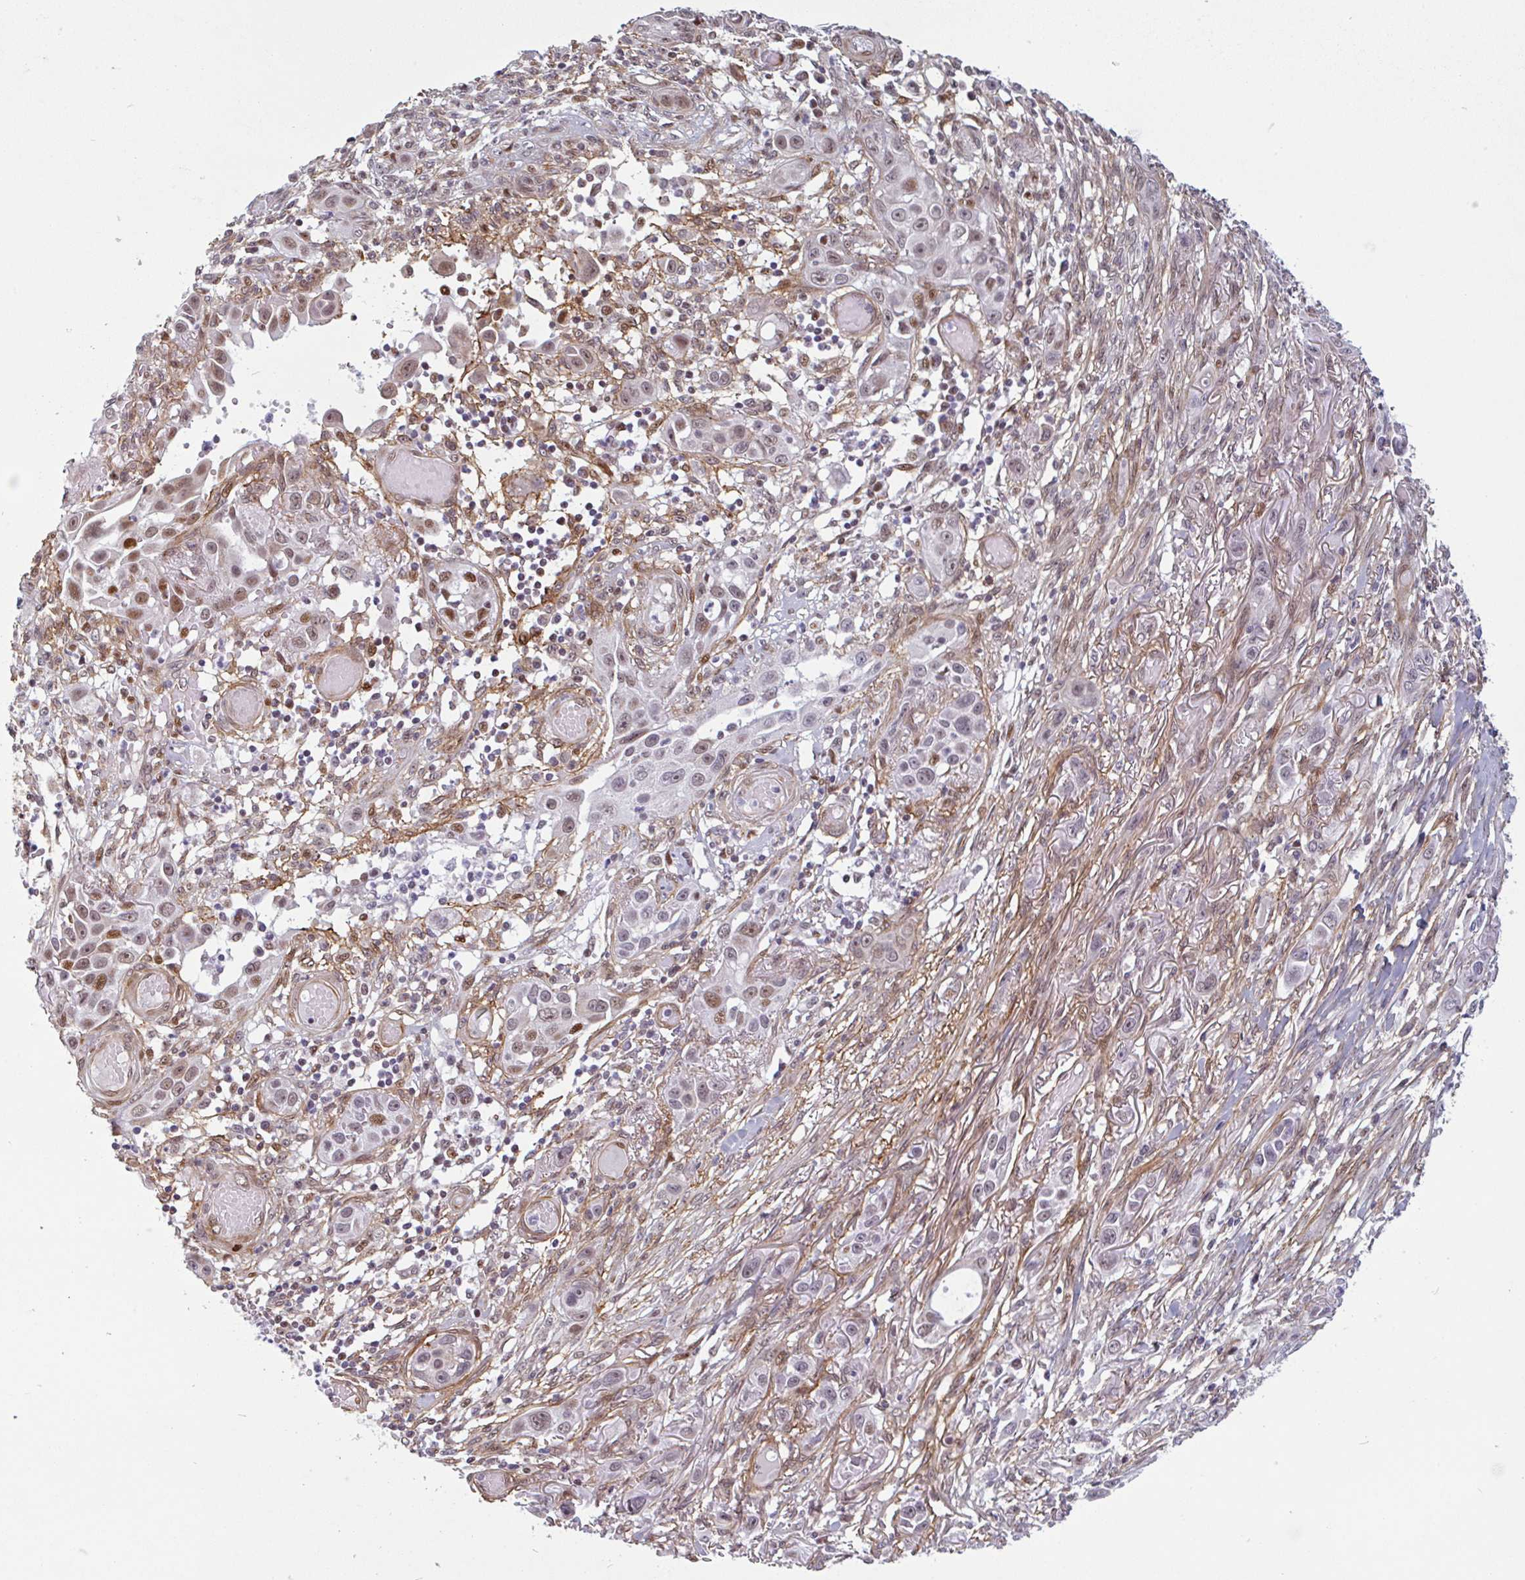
{"staining": {"intensity": "moderate", "quantity": "<25%", "location": "nuclear"}, "tissue": "skin cancer", "cell_type": "Tumor cells", "image_type": "cancer", "snomed": [{"axis": "morphology", "description": "Squamous cell carcinoma, NOS"}, {"axis": "topography", "description": "Skin"}], "caption": "Human skin cancer stained for a protein (brown) displays moderate nuclear positive expression in approximately <25% of tumor cells.", "gene": "TMEM119", "patient": {"sex": "female", "age": 69}}